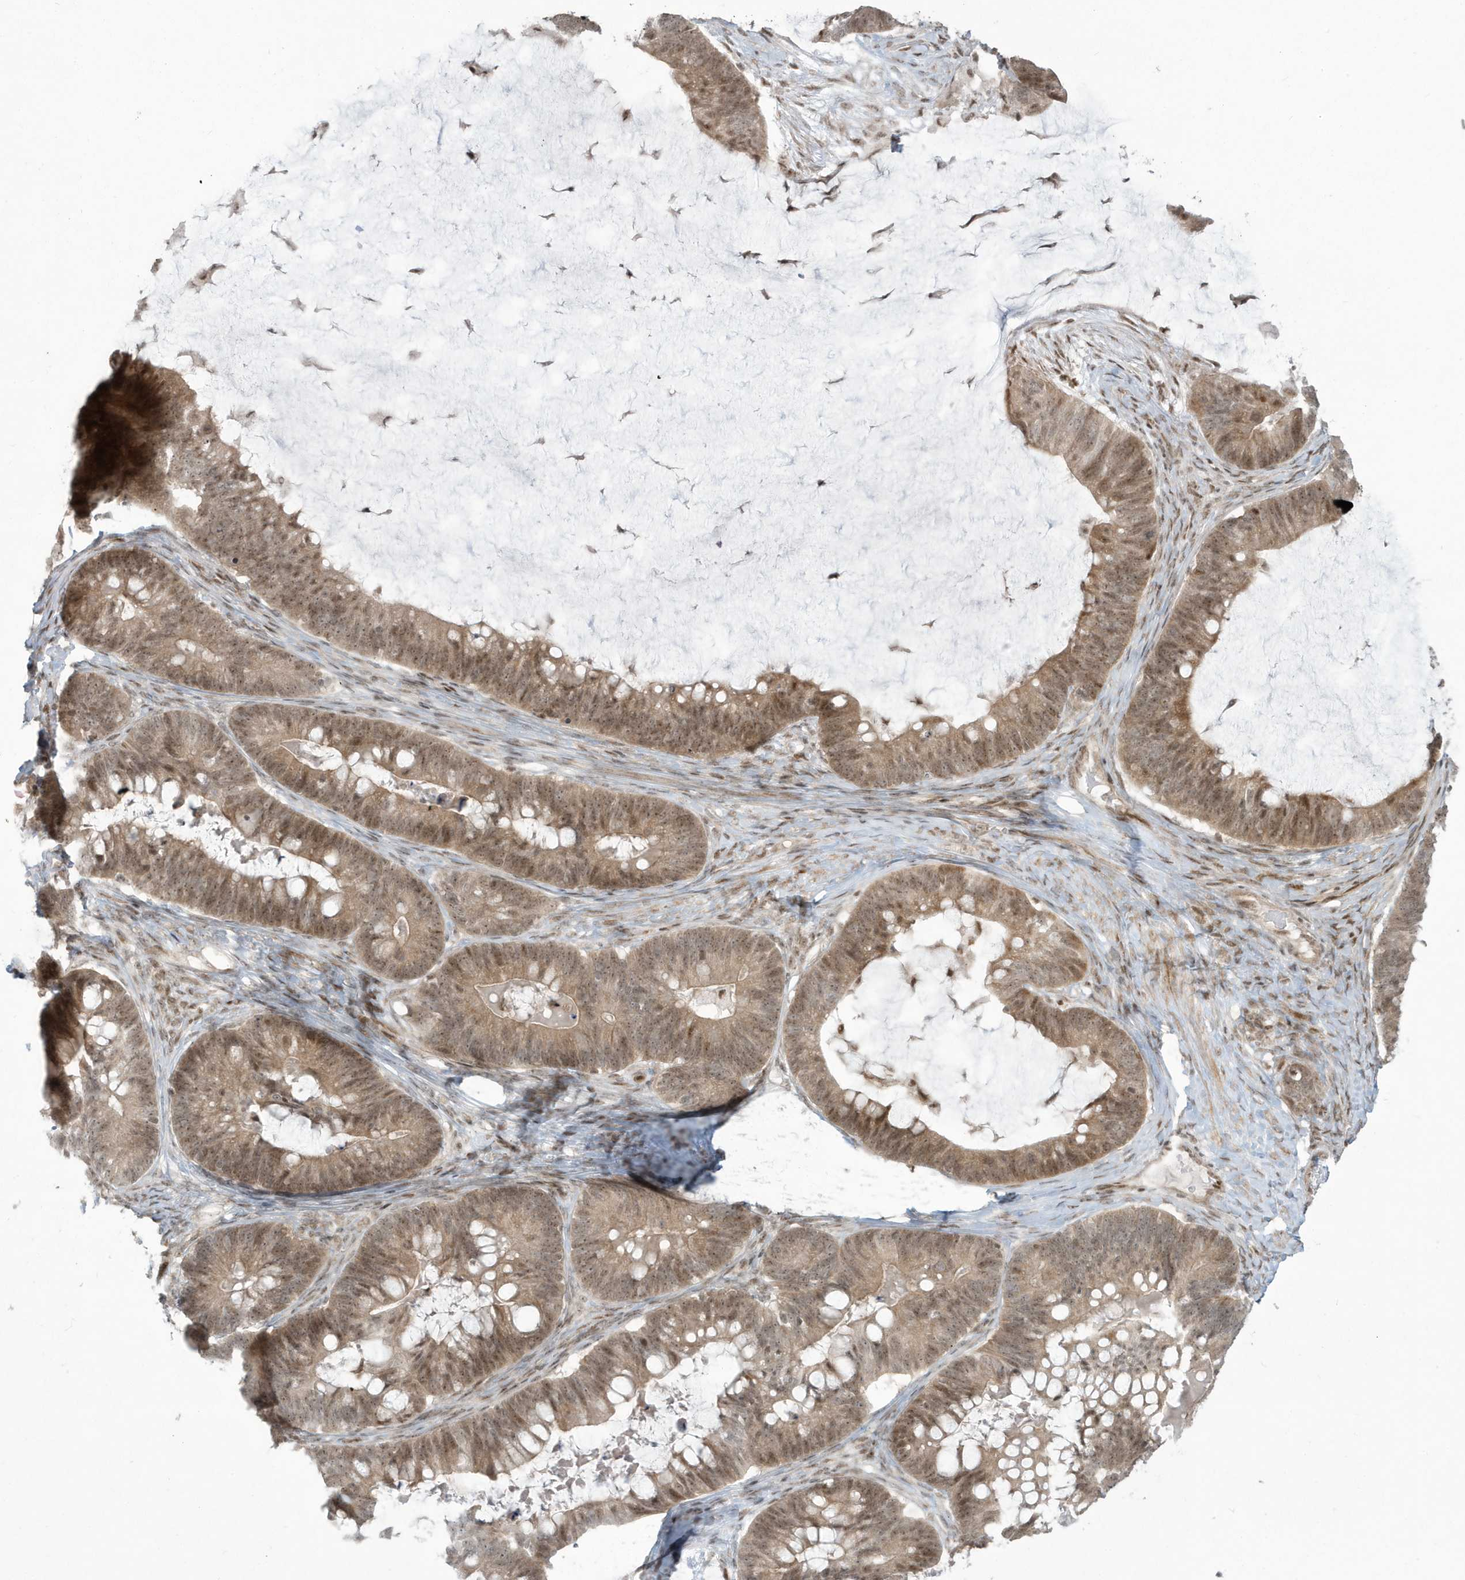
{"staining": {"intensity": "moderate", "quantity": ">75%", "location": "cytoplasmic/membranous,nuclear"}, "tissue": "ovarian cancer", "cell_type": "Tumor cells", "image_type": "cancer", "snomed": [{"axis": "morphology", "description": "Cystadenocarcinoma, mucinous, NOS"}, {"axis": "topography", "description": "Ovary"}], "caption": "Immunohistochemistry (IHC) staining of ovarian cancer, which shows medium levels of moderate cytoplasmic/membranous and nuclear positivity in about >75% of tumor cells indicating moderate cytoplasmic/membranous and nuclear protein staining. The staining was performed using DAB (3,3'-diaminobenzidine) (brown) for protein detection and nuclei were counterstained in hematoxylin (blue).", "gene": "C1orf52", "patient": {"sex": "female", "age": 61}}